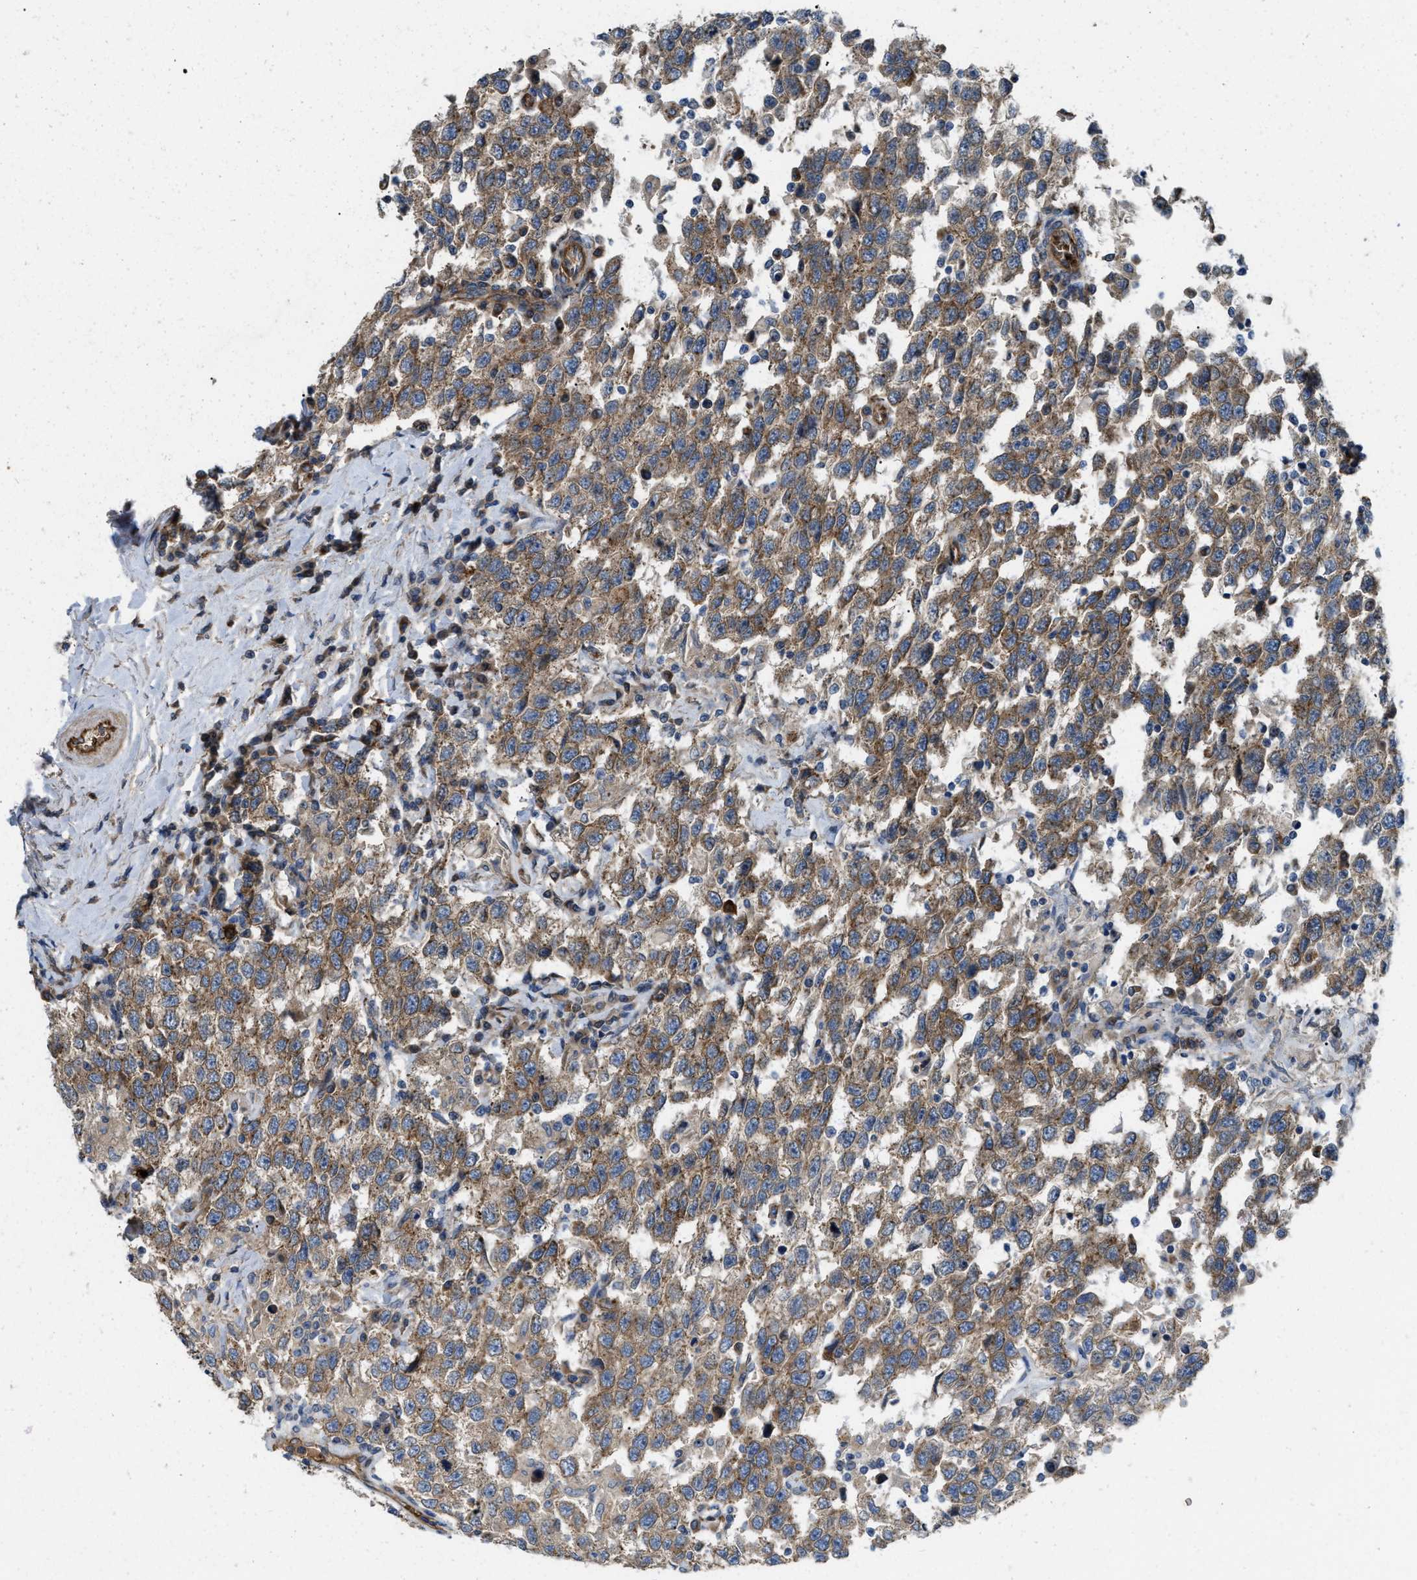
{"staining": {"intensity": "moderate", "quantity": ">75%", "location": "cytoplasmic/membranous"}, "tissue": "testis cancer", "cell_type": "Tumor cells", "image_type": "cancer", "snomed": [{"axis": "morphology", "description": "Seminoma, NOS"}, {"axis": "topography", "description": "Testis"}], "caption": "Immunohistochemistry image of human testis cancer (seminoma) stained for a protein (brown), which exhibits medium levels of moderate cytoplasmic/membranous positivity in about >75% of tumor cells.", "gene": "ERC1", "patient": {"sex": "male", "age": 41}}